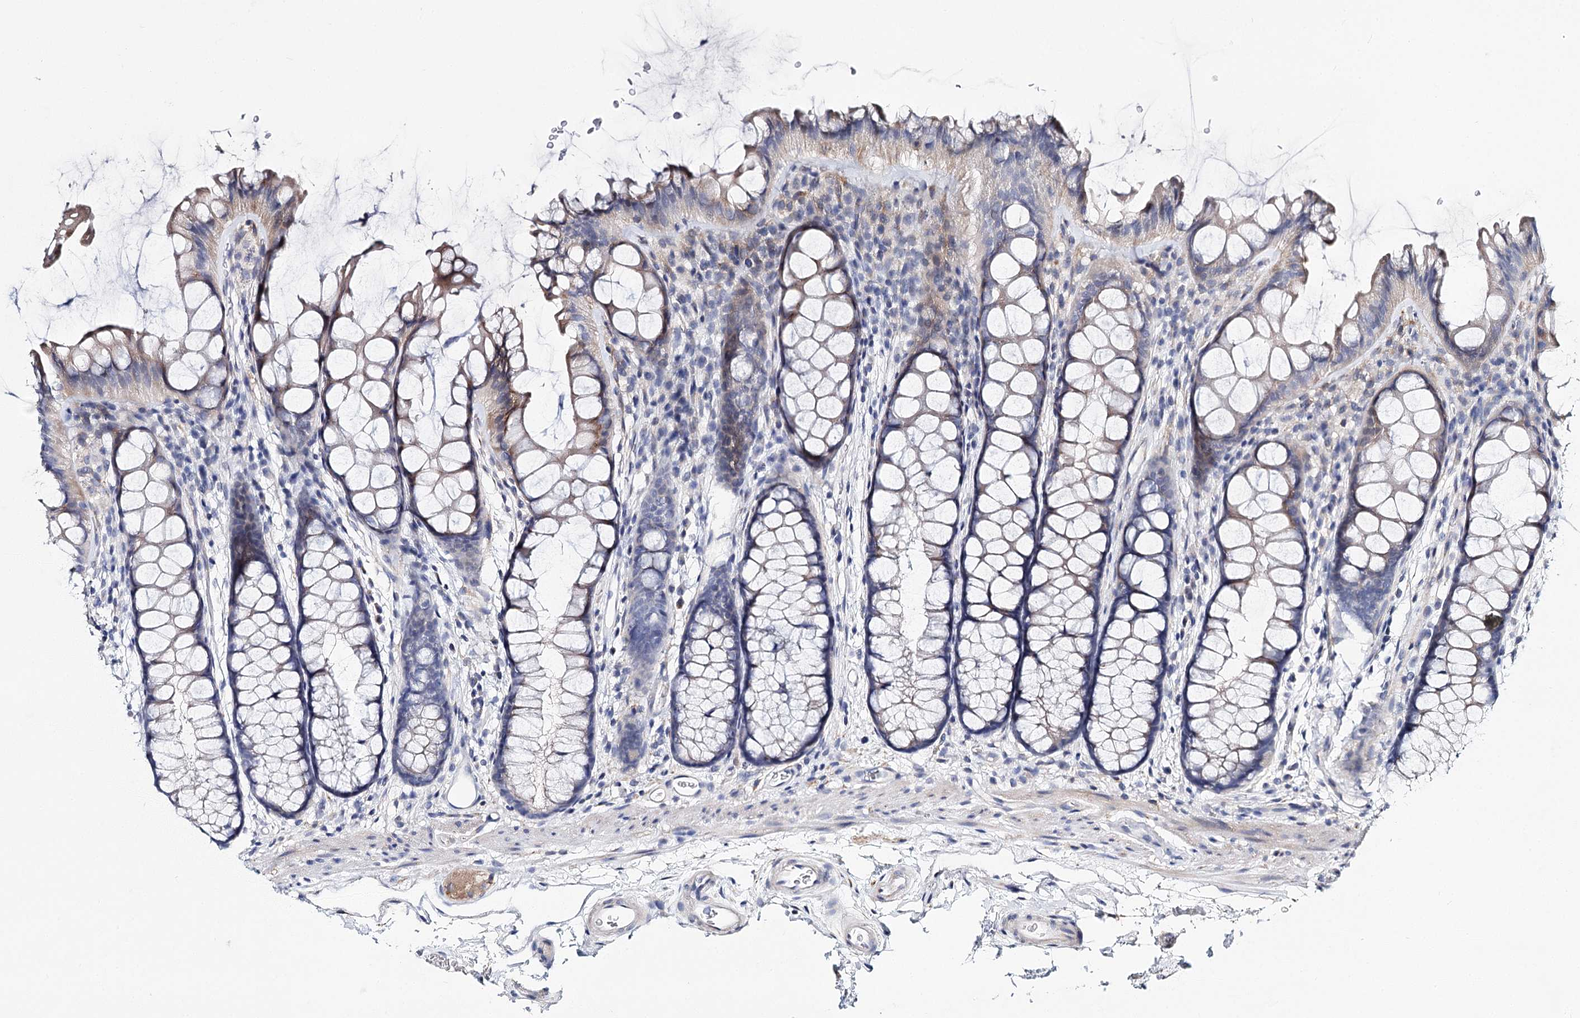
{"staining": {"intensity": "negative", "quantity": "none", "location": "none"}, "tissue": "colon", "cell_type": "Endothelial cells", "image_type": "normal", "snomed": [{"axis": "morphology", "description": "Normal tissue, NOS"}, {"axis": "topography", "description": "Colon"}], "caption": "Endothelial cells are negative for protein expression in normal human colon. Nuclei are stained in blue.", "gene": "TEX12", "patient": {"sex": "female", "age": 82}}